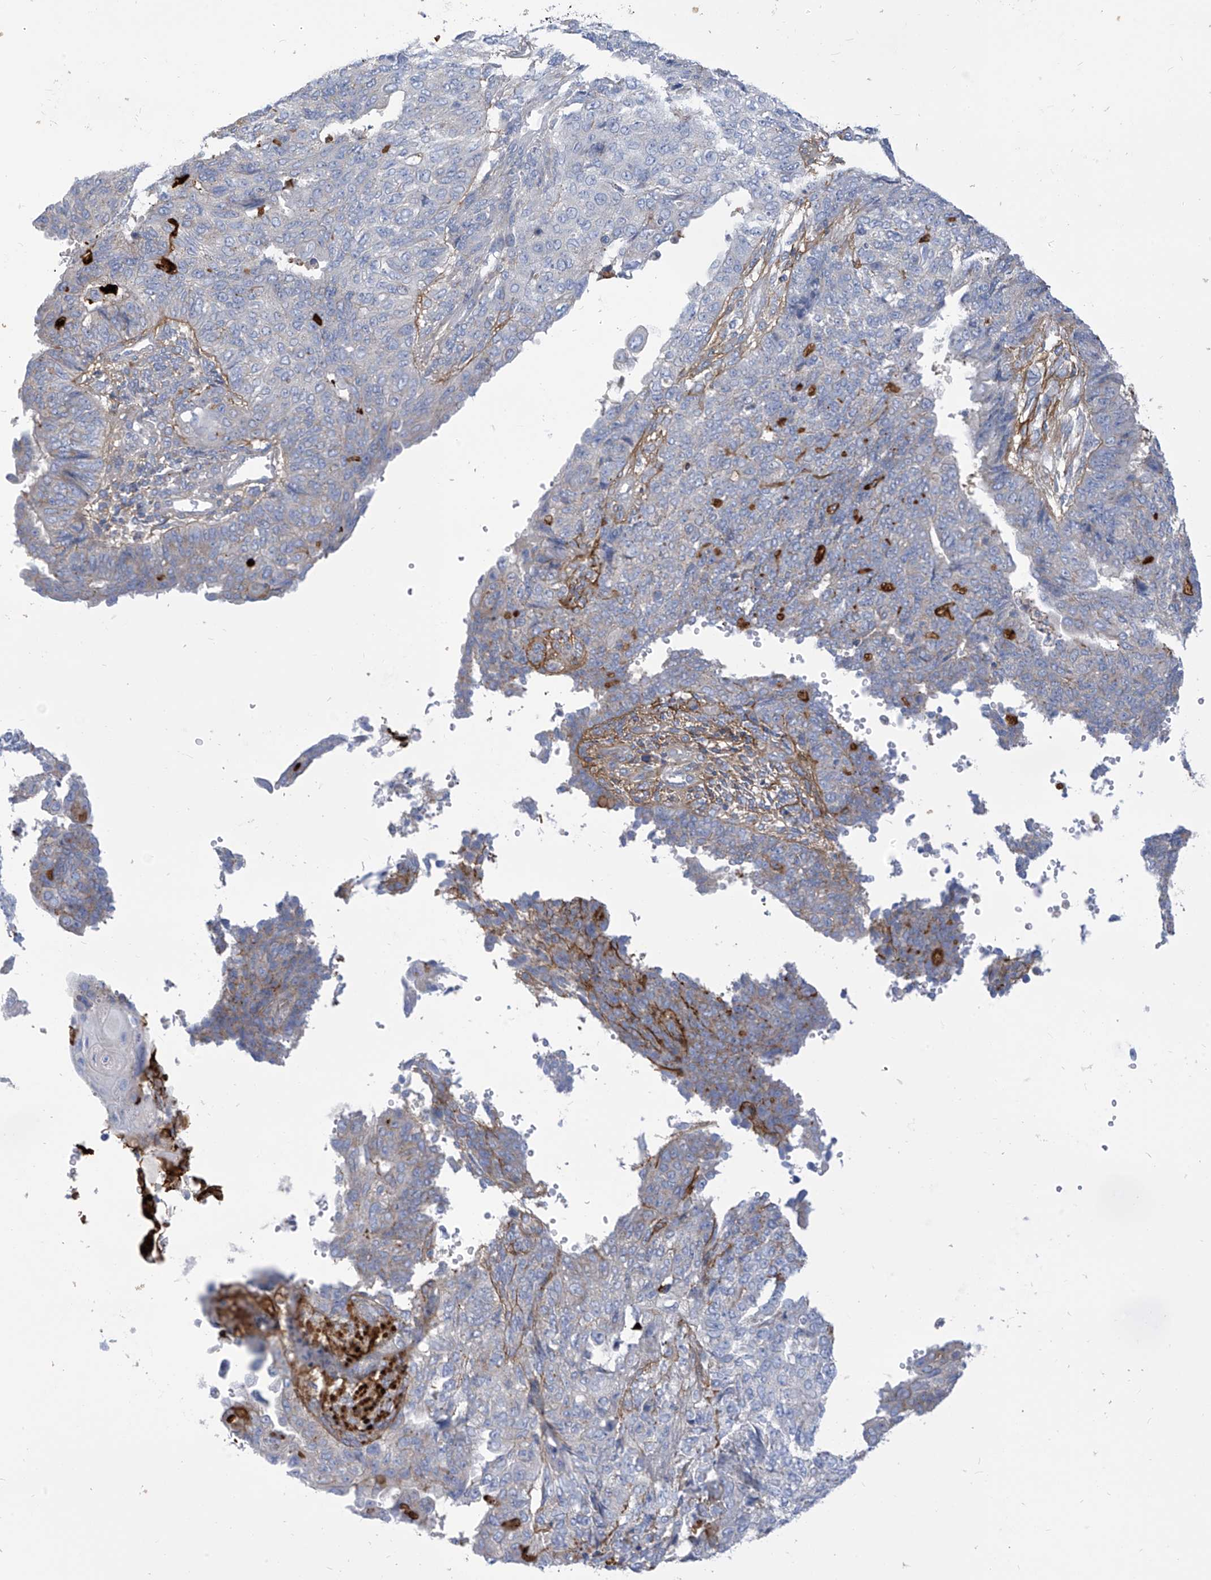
{"staining": {"intensity": "negative", "quantity": "none", "location": "none"}, "tissue": "endometrial cancer", "cell_type": "Tumor cells", "image_type": "cancer", "snomed": [{"axis": "morphology", "description": "Adenocarcinoma, NOS"}, {"axis": "topography", "description": "Endometrium"}], "caption": "DAB (3,3'-diaminobenzidine) immunohistochemical staining of endometrial cancer (adenocarcinoma) reveals no significant positivity in tumor cells.", "gene": "FABP2", "patient": {"sex": "female", "age": 32}}